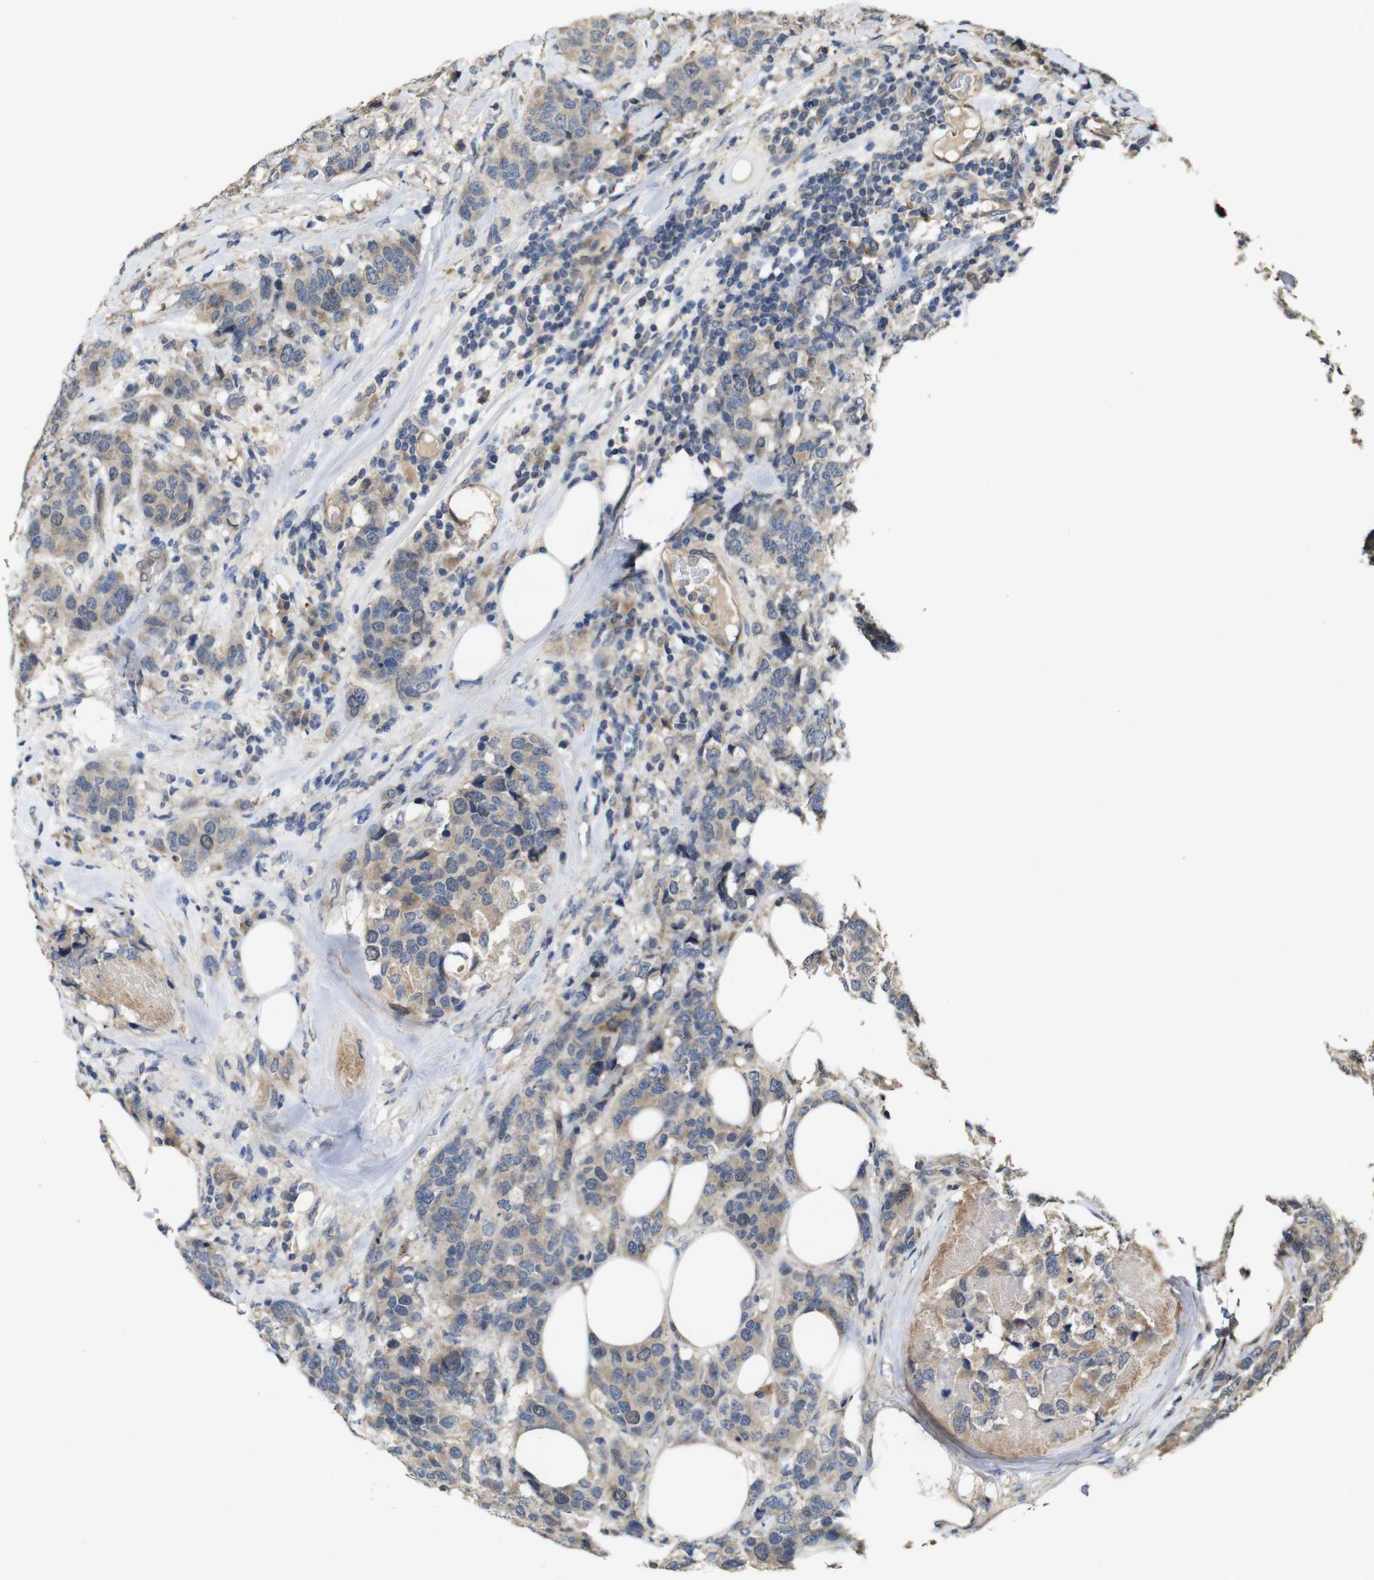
{"staining": {"intensity": "weak", "quantity": ">75%", "location": "cytoplasmic/membranous"}, "tissue": "breast cancer", "cell_type": "Tumor cells", "image_type": "cancer", "snomed": [{"axis": "morphology", "description": "Lobular carcinoma"}, {"axis": "topography", "description": "Breast"}], "caption": "Breast lobular carcinoma stained for a protein reveals weak cytoplasmic/membranous positivity in tumor cells. (DAB (3,3'-diaminobenzidine) IHC with brightfield microscopy, high magnification).", "gene": "PCDHB10", "patient": {"sex": "female", "age": 59}}